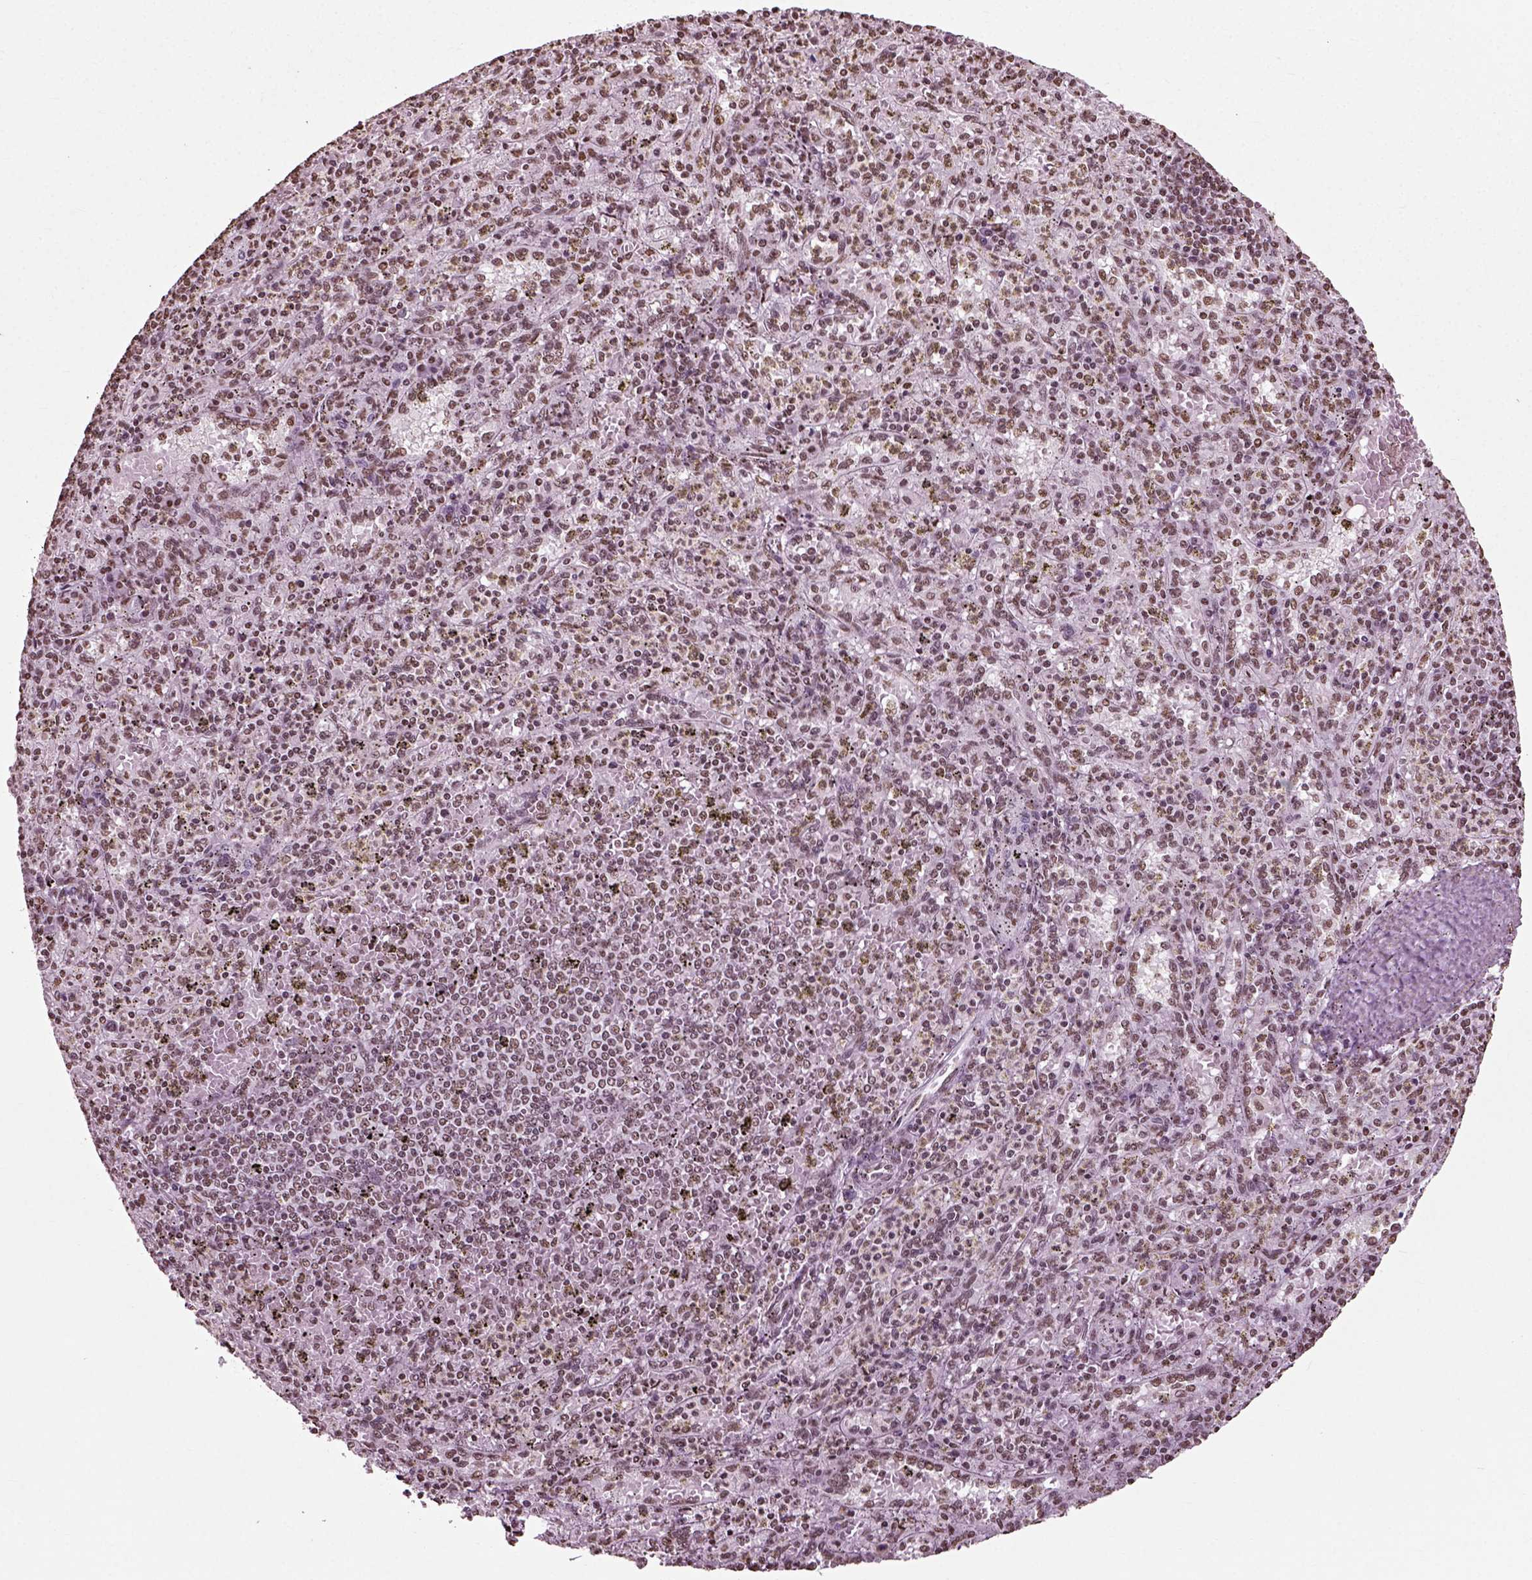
{"staining": {"intensity": "moderate", "quantity": "<25%", "location": "nuclear"}, "tissue": "spleen", "cell_type": "Cells in red pulp", "image_type": "normal", "snomed": [{"axis": "morphology", "description": "Normal tissue, NOS"}, {"axis": "topography", "description": "Spleen"}], "caption": "Spleen stained with DAB IHC exhibits low levels of moderate nuclear staining in approximately <25% of cells in red pulp.", "gene": "POLR1H", "patient": {"sex": "male", "age": 60}}